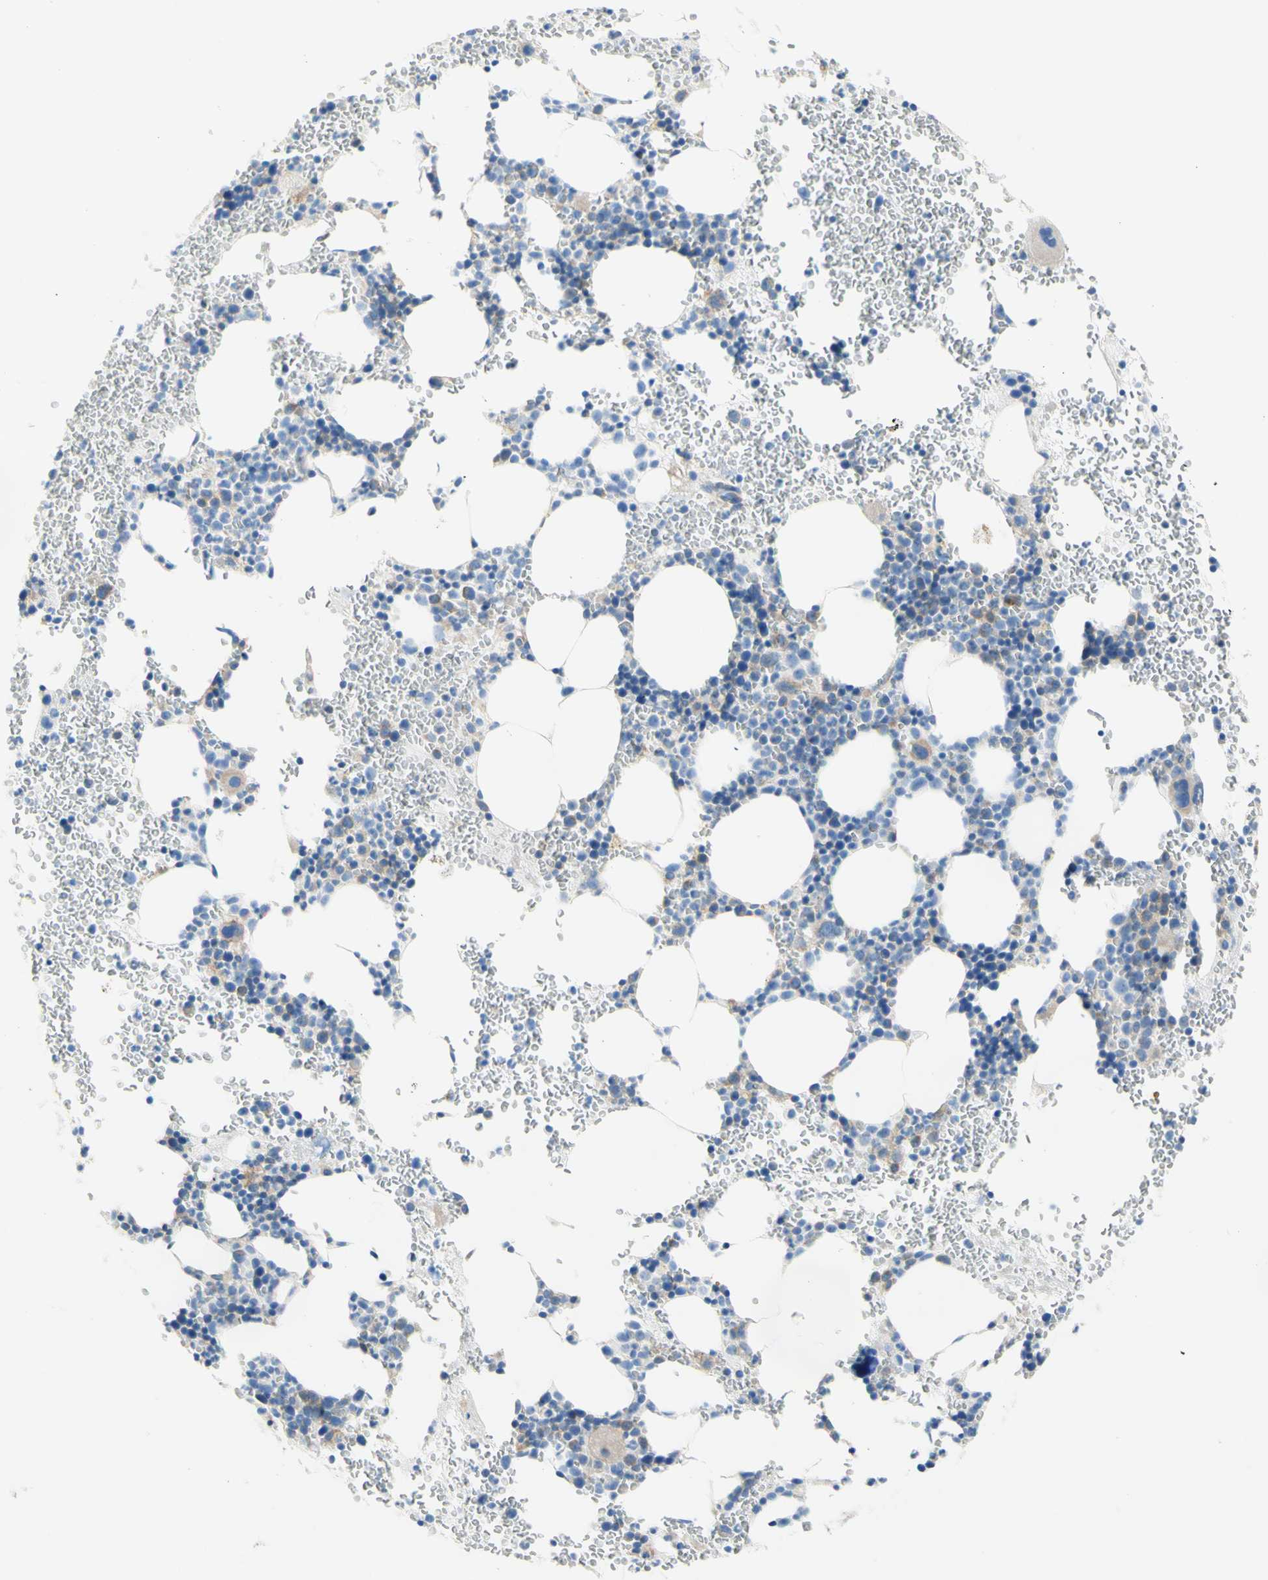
{"staining": {"intensity": "weak", "quantity": "<25%", "location": "cytoplasmic/membranous"}, "tissue": "bone marrow", "cell_type": "Hematopoietic cells", "image_type": "normal", "snomed": [{"axis": "morphology", "description": "Normal tissue, NOS"}, {"axis": "morphology", "description": "Inflammation, NOS"}, {"axis": "topography", "description": "Bone marrow"}], "caption": "An image of bone marrow stained for a protein demonstrates no brown staining in hematopoietic cells. (Stains: DAB IHC with hematoxylin counter stain, Microscopy: brightfield microscopy at high magnification).", "gene": "RETREG2", "patient": {"sex": "female", "age": 76}}